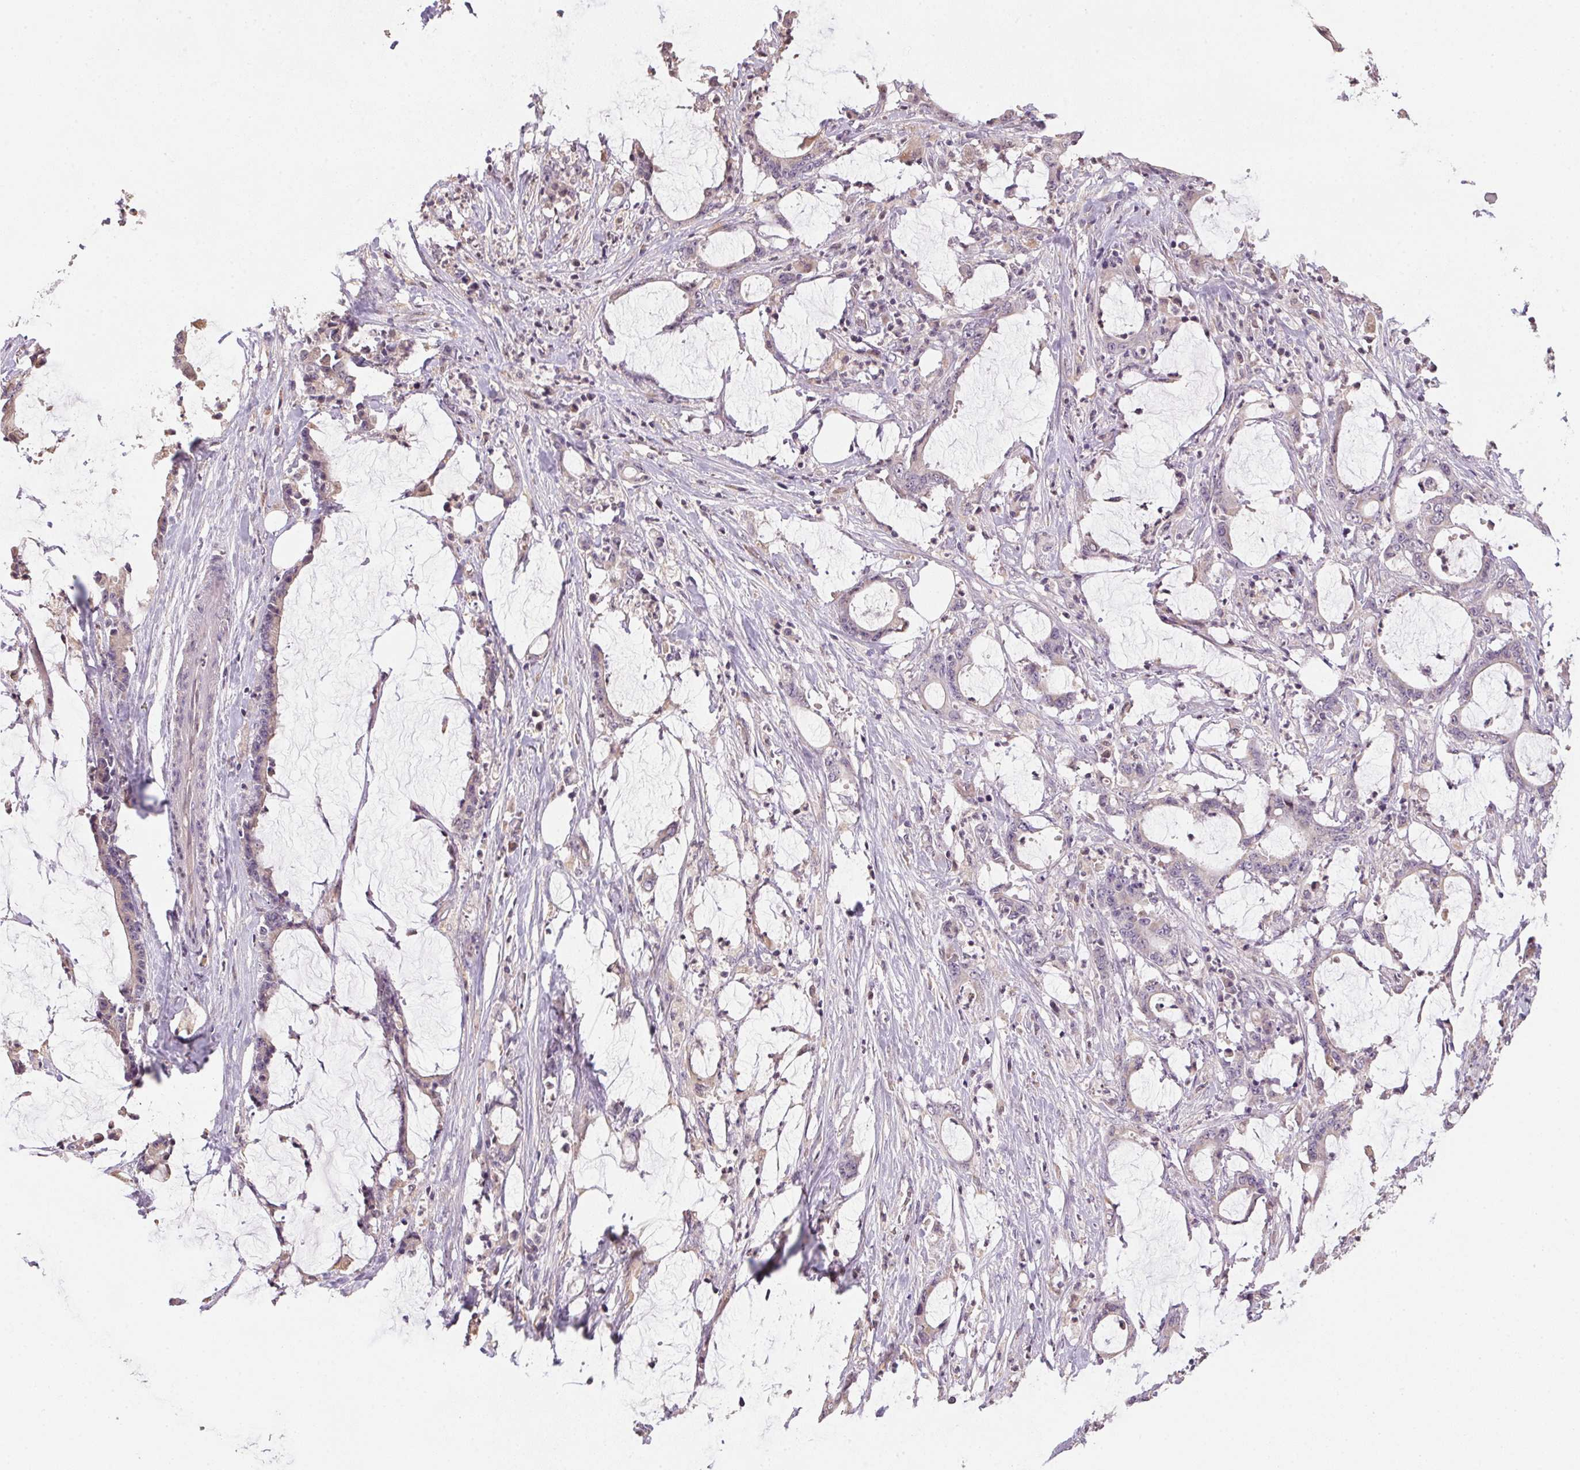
{"staining": {"intensity": "negative", "quantity": "none", "location": "none"}, "tissue": "stomach cancer", "cell_type": "Tumor cells", "image_type": "cancer", "snomed": [{"axis": "morphology", "description": "Adenocarcinoma, NOS"}, {"axis": "topography", "description": "Stomach, upper"}], "caption": "This is an immunohistochemistry (IHC) histopathology image of stomach cancer. There is no positivity in tumor cells.", "gene": "ALDH8A1", "patient": {"sex": "male", "age": 68}}